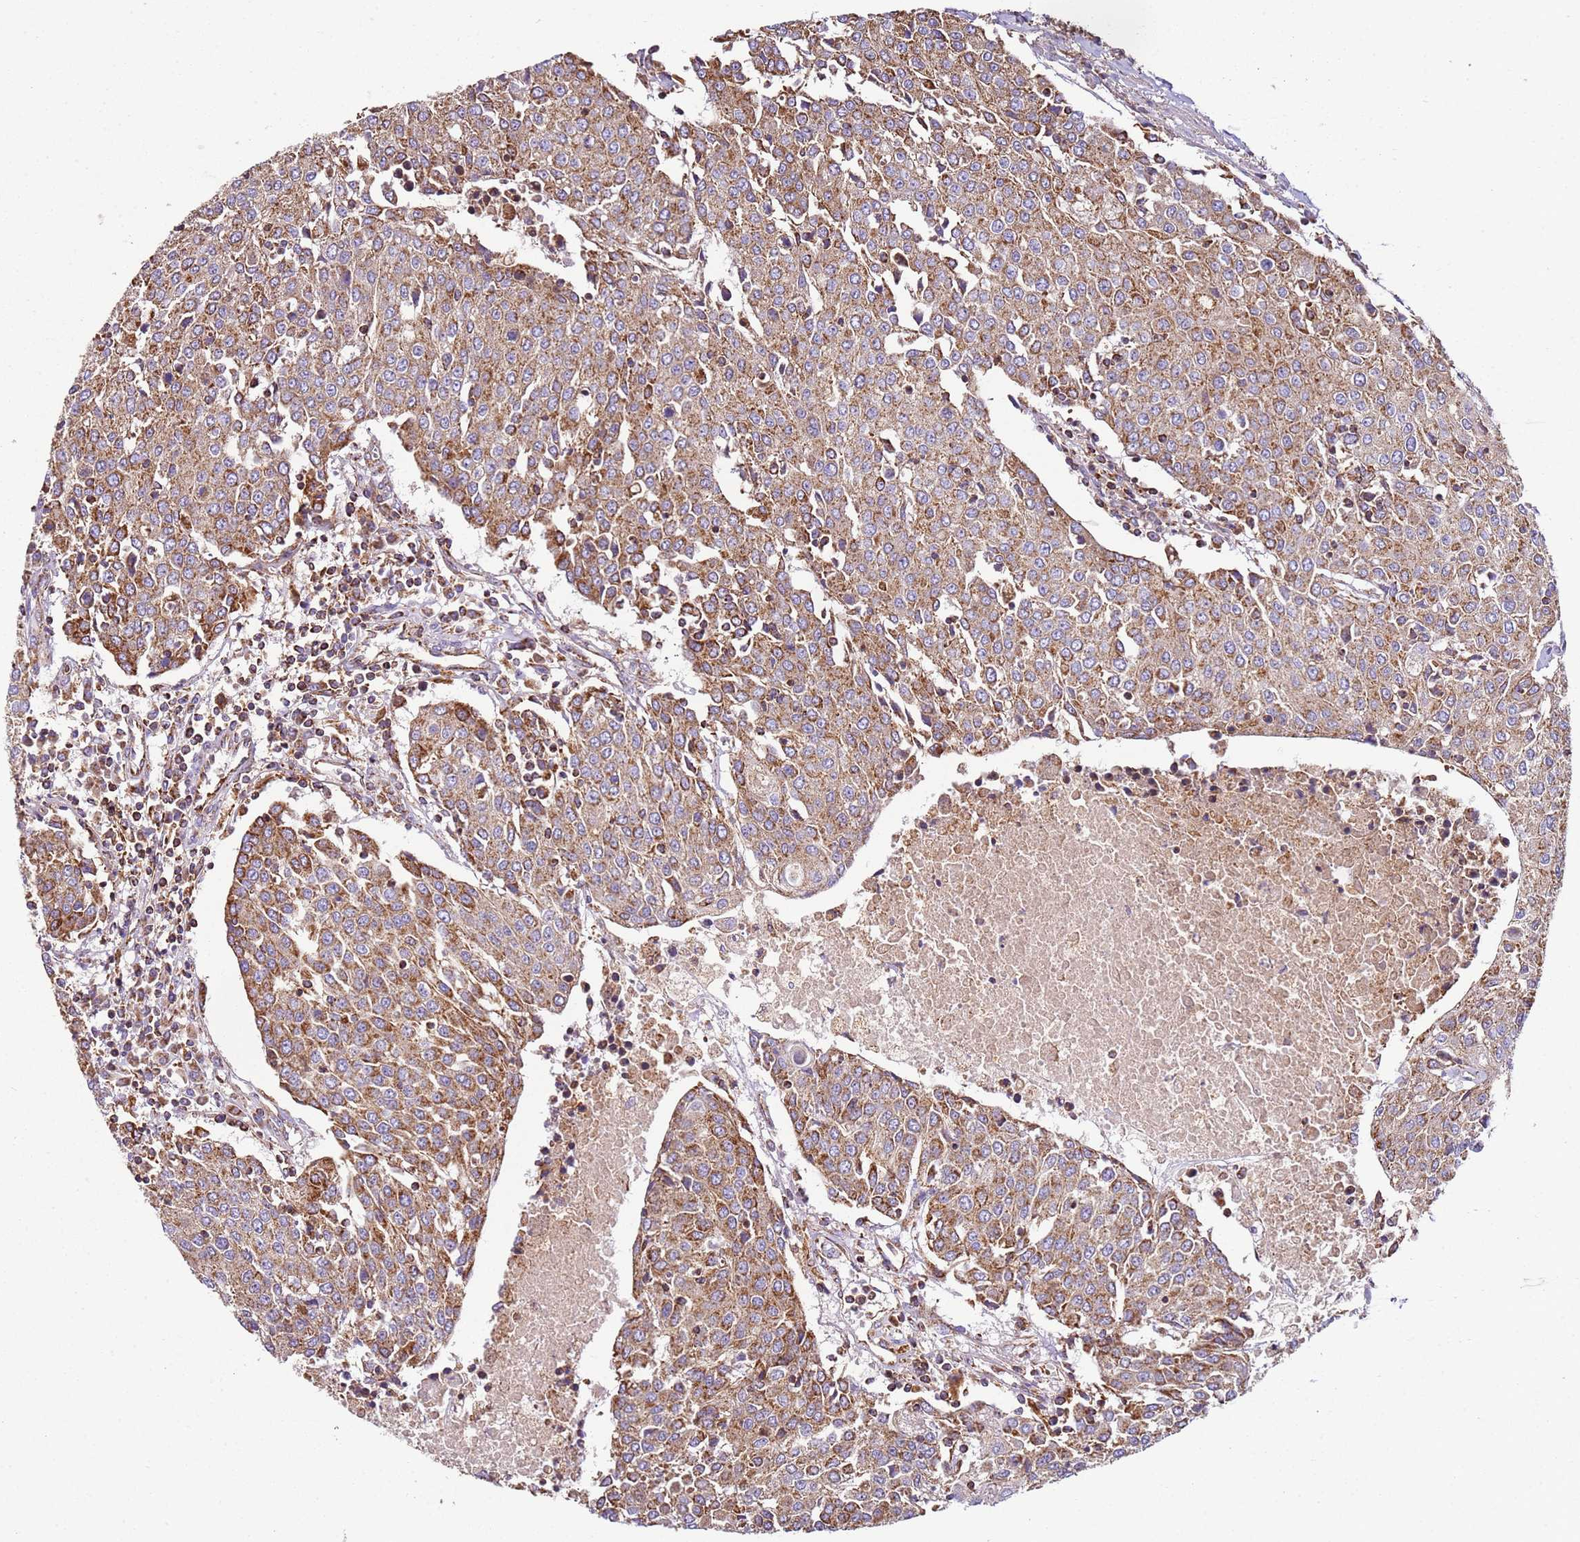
{"staining": {"intensity": "moderate", "quantity": ">75%", "location": "cytoplasmic/membranous"}, "tissue": "urothelial cancer", "cell_type": "Tumor cells", "image_type": "cancer", "snomed": [{"axis": "morphology", "description": "Urothelial carcinoma, High grade"}, {"axis": "topography", "description": "Urinary bladder"}], "caption": "Moderate cytoplasmic/membranous expression is appreciated in about >75% of tumor cells in urothelial cancer.", "gene": "RMND5A", "patient": {"sex": "female", "age": 85}}